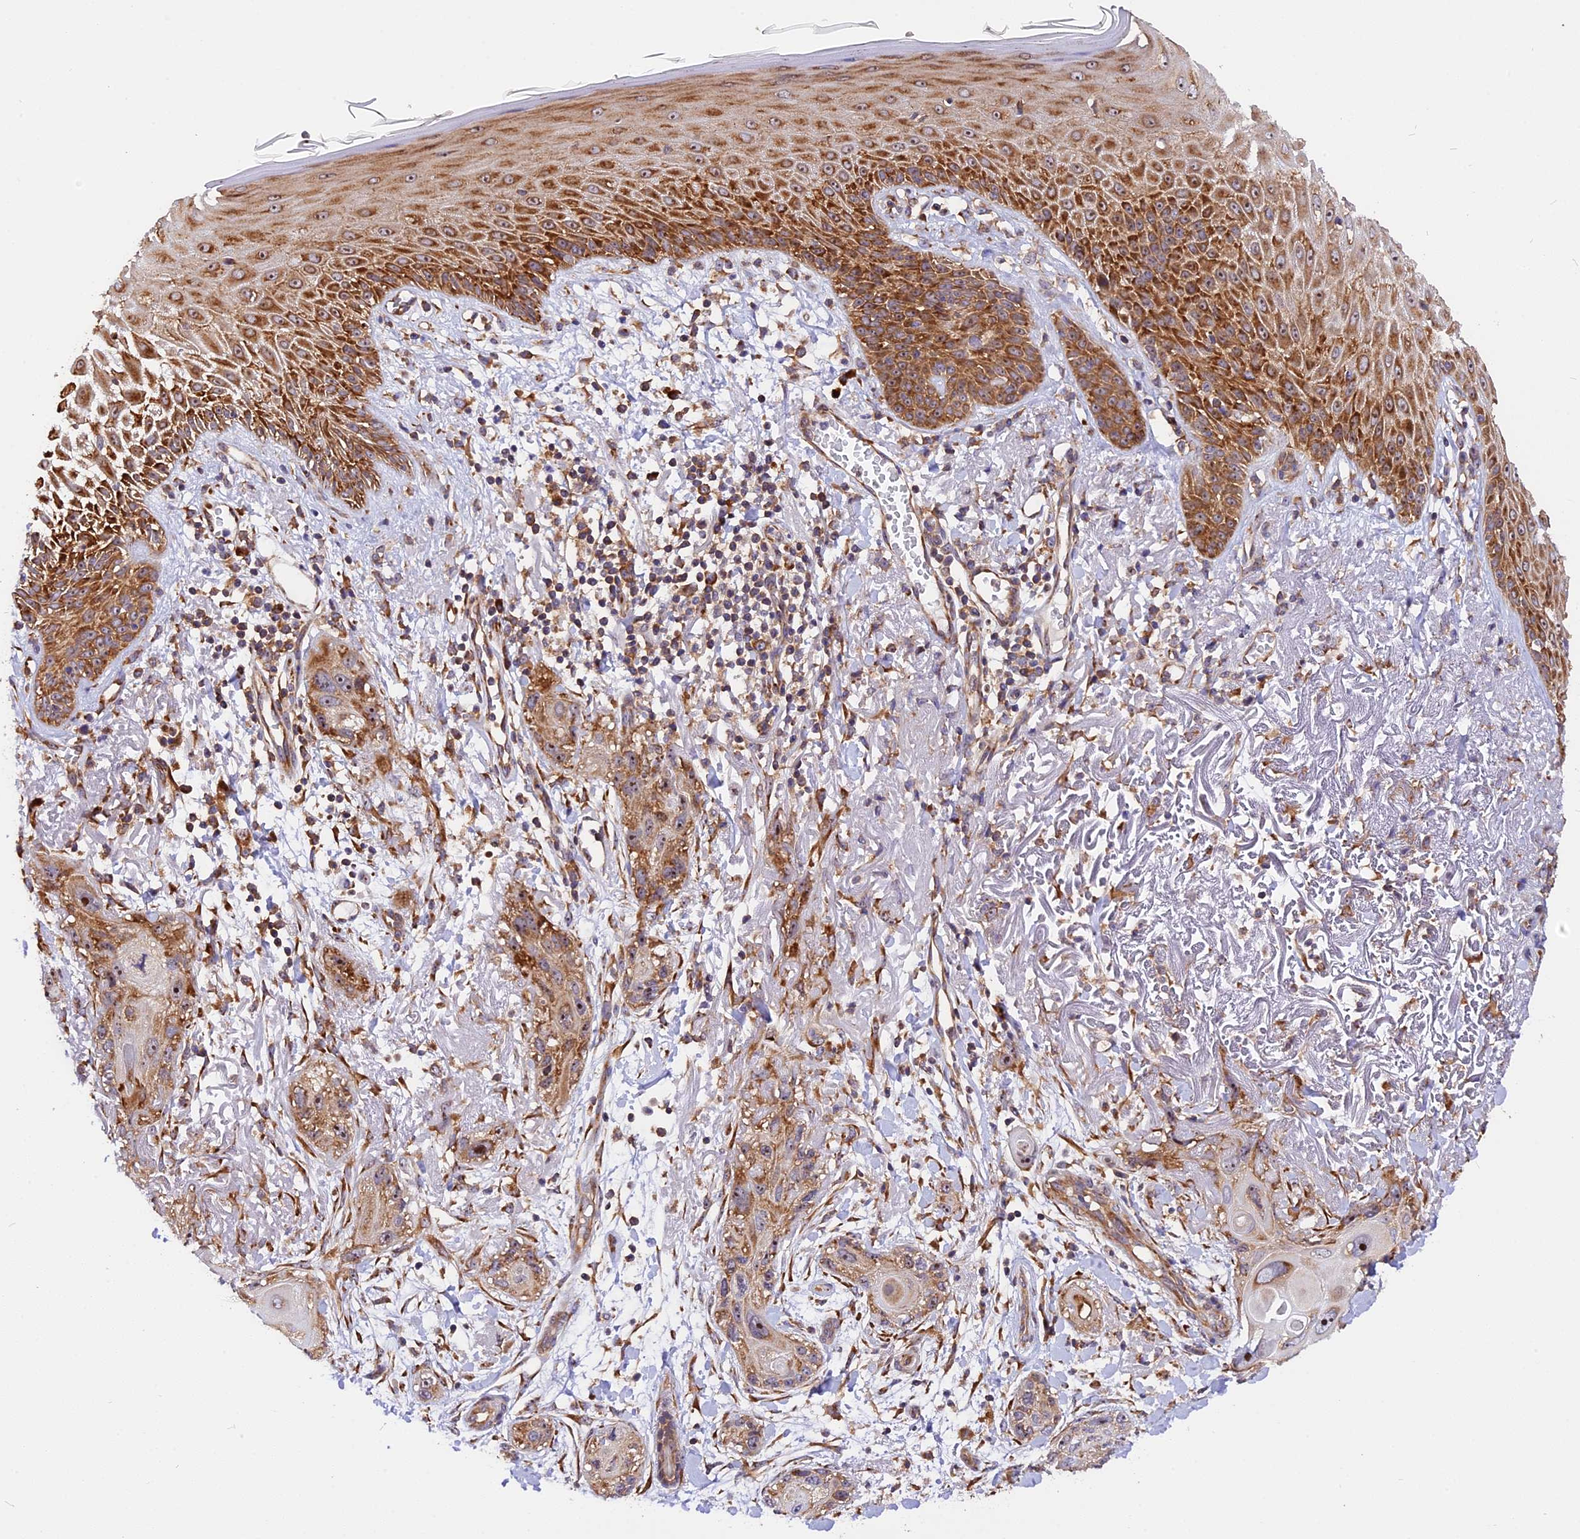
{"staining": {"intensity": "moderate", "quantity": "25%-75%", "location": "cytoplasmic/membranous,nuclear"}, "tissue": "skin cancer", "cell_type": "Tumor cells", "image_type": "cancer", "snomed": [{"axis": "morphology", "description": "Normal tissue, NOS"}, {"axis": "morphology", "description": "Squamous cell carcinoma, NOS"}, {"axis": "topography", "description": "Skin"}], "caption": "A medium amount of moderate cytoplasmic/membranous and nuclear expression is present in about 25%-75% of tumor cells in squamous cell carcinoma (skin) tissue. Using DAB (brown) and hematoxylin (blue) stains, captured at high magnification using brightfield microscopy.", "gene": "GNPTAB", "patient": {"sex": "male", "age": 72}}